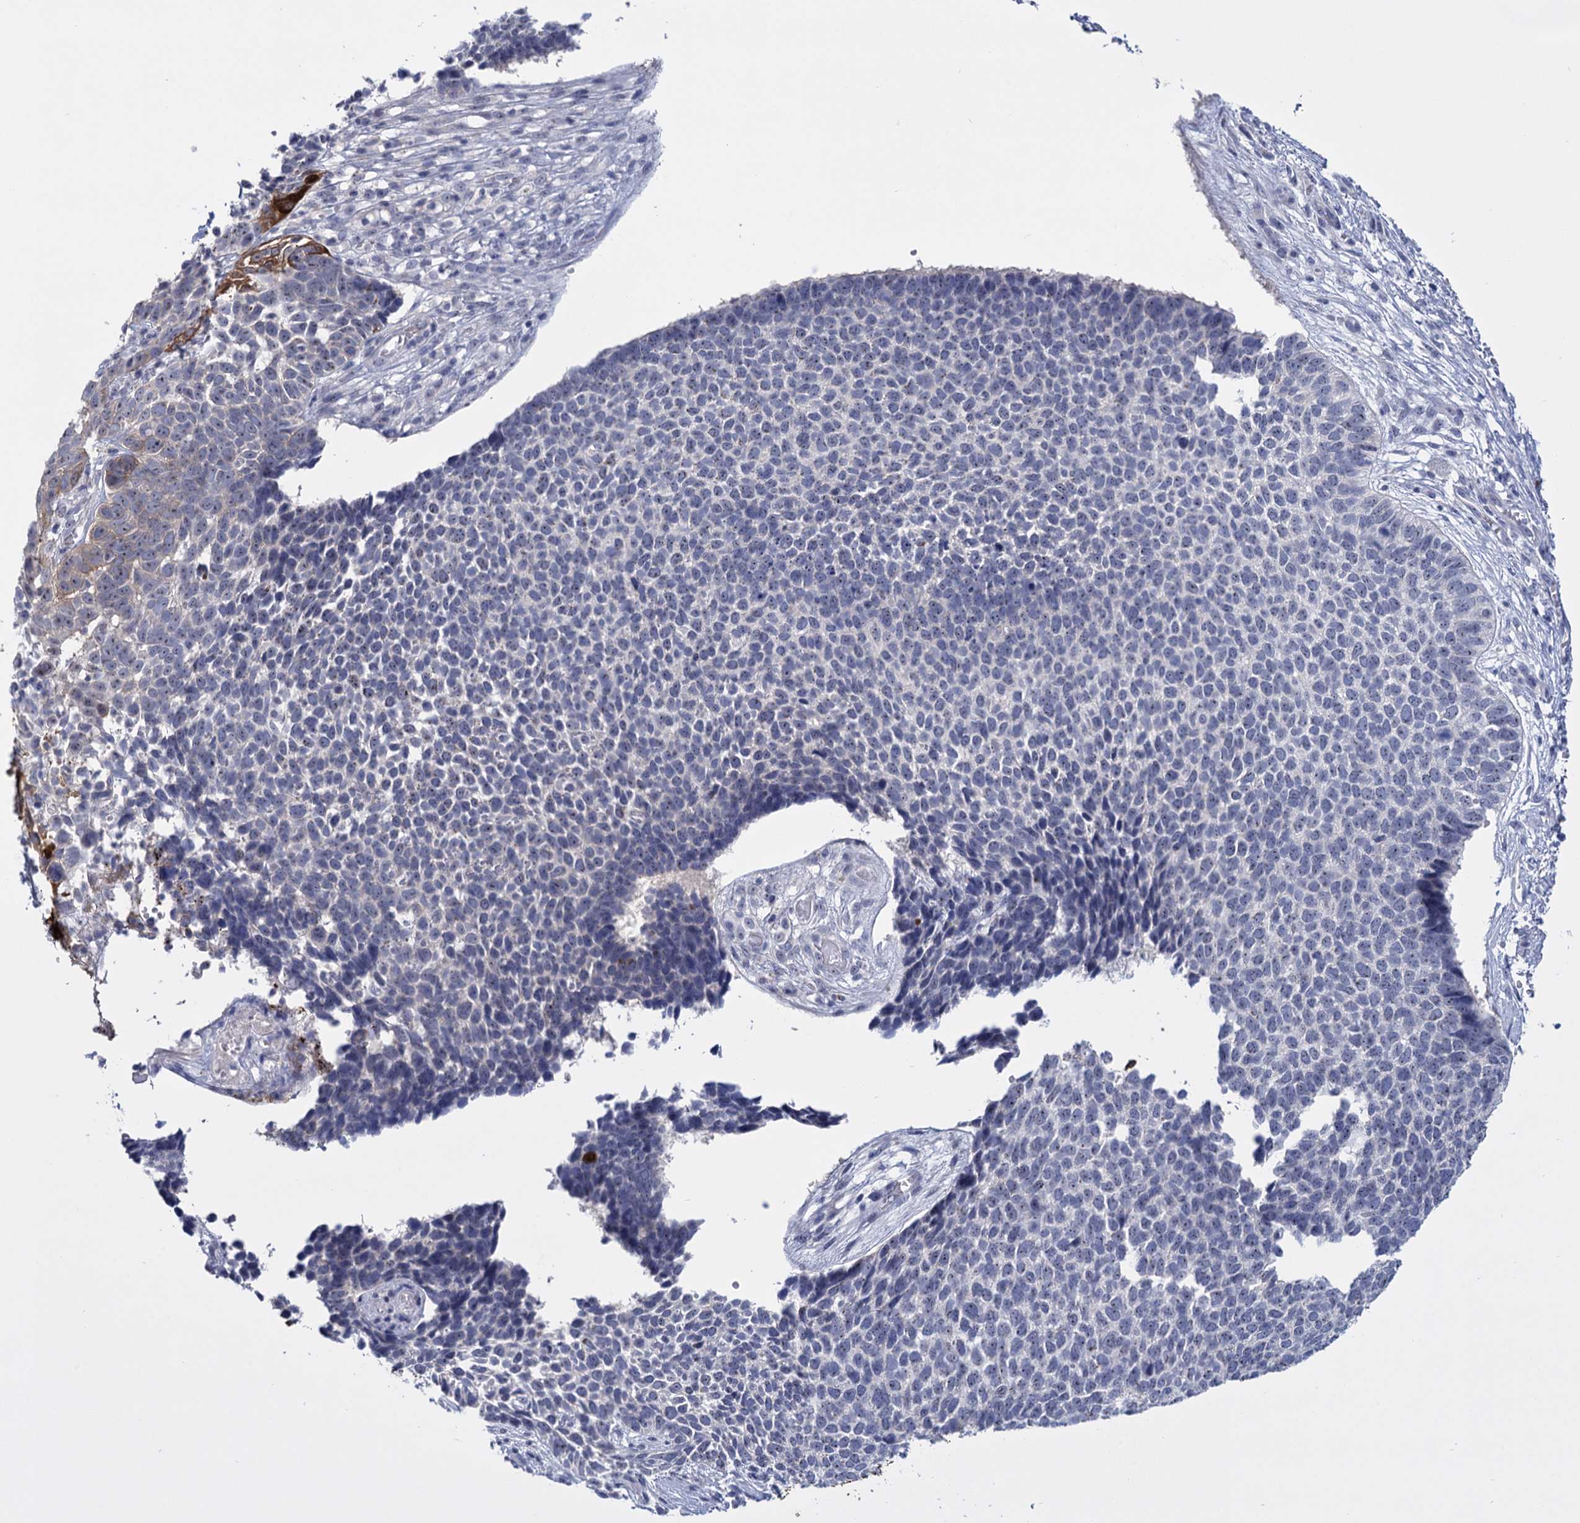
{"staining": {"intensity": "negative", "quantity": "none", "location": "none"}, "tissue": "skin cancer", "cell_type": "Tumor cells", "image_type": "cancer", "snomed": [{"axis": "morphology", "description": "Basal cell carcinoma"}, {"axis": "topography", "description": "Skin"}], "caption": "The photomicrograph exhibits no significant expression in tumor cells of basal cell carcinoma (skin).", "gene": "SFN", "patient": {"sex": "female", "age": 84}}